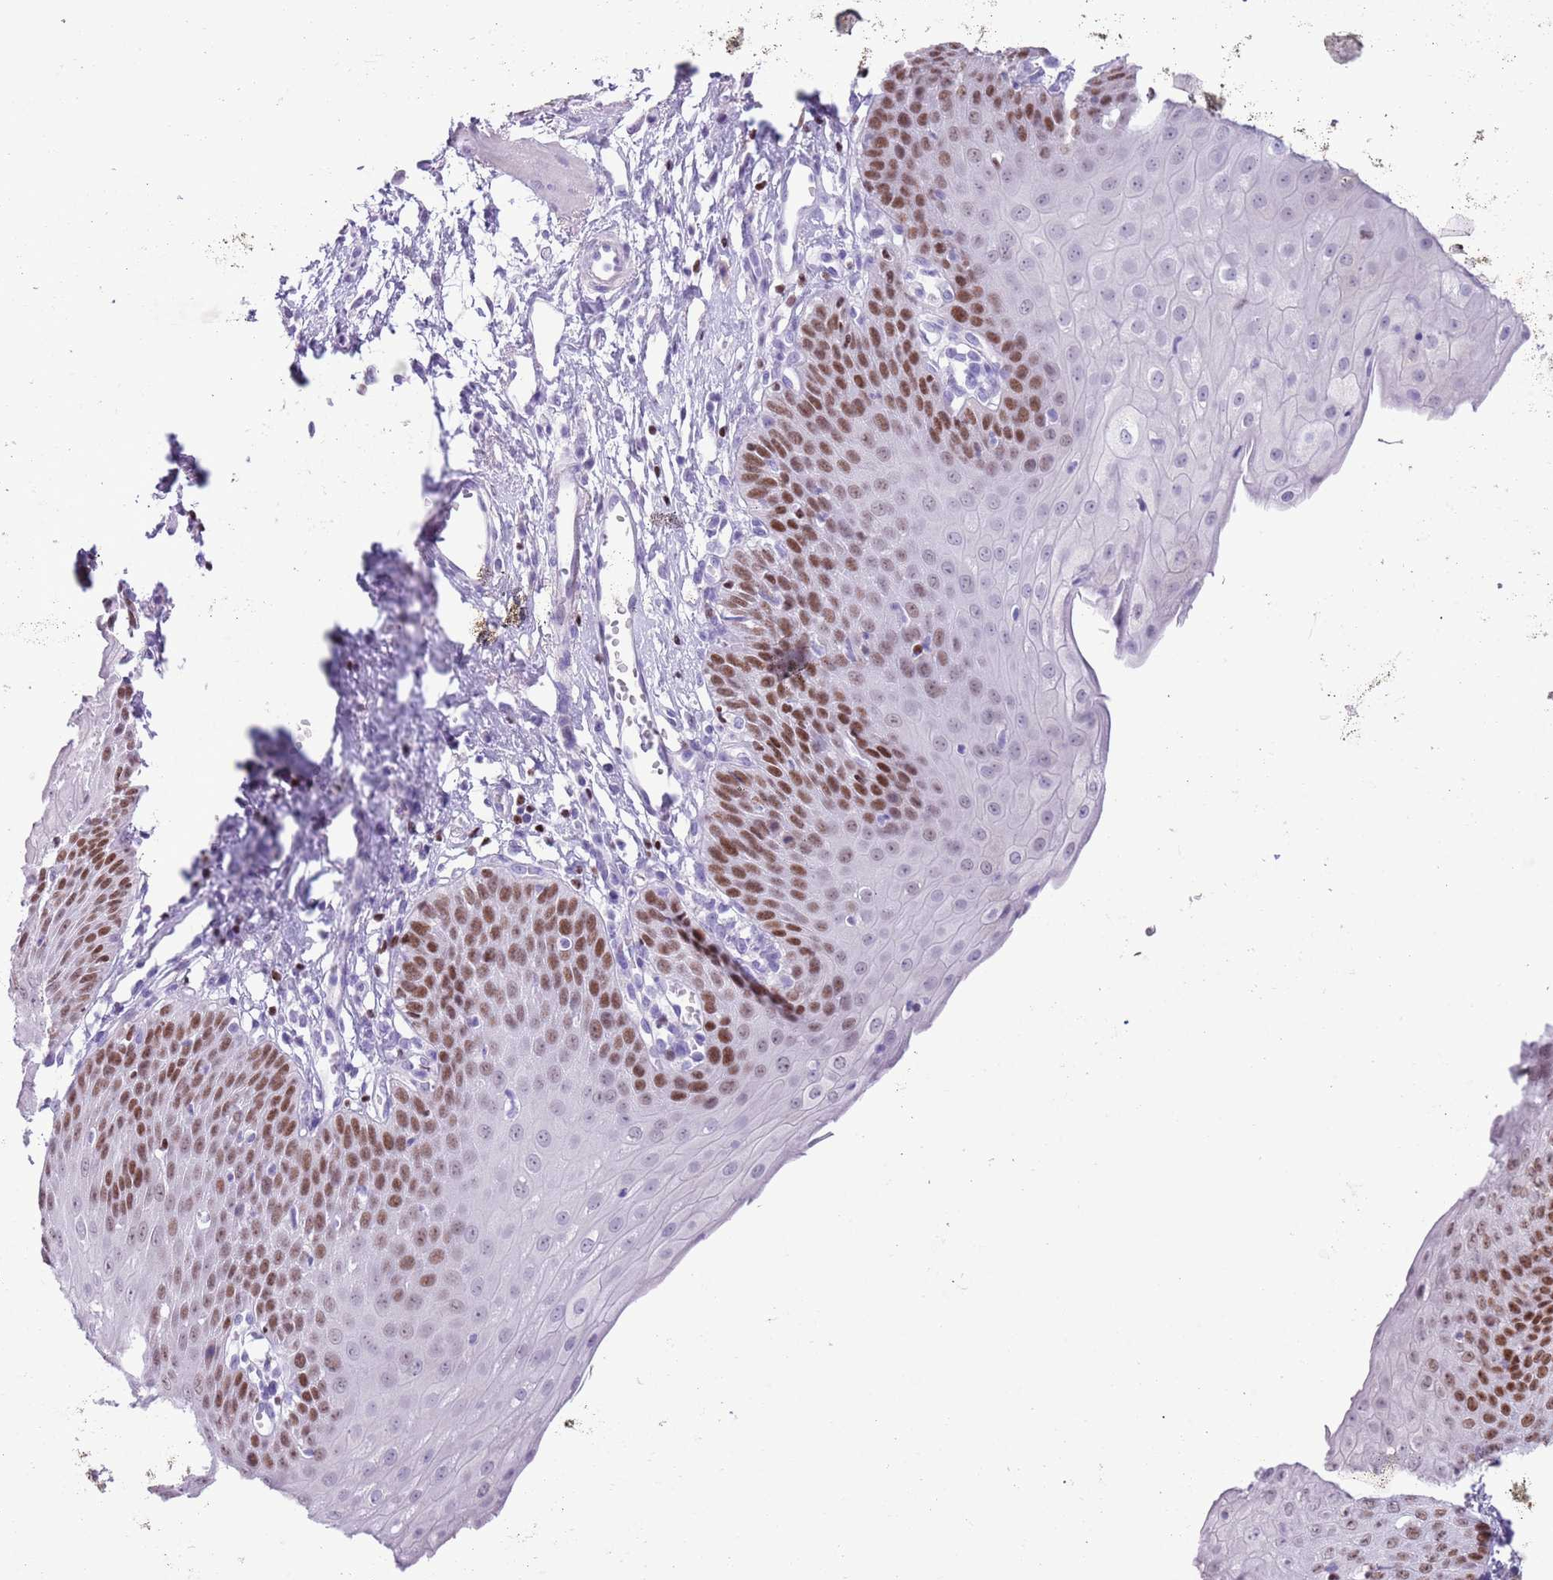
{"staining": {"intensity": "moderate", "quantity": ">75%", "location": "nuclear"}, "tissue": "esophagus", "cell_type": "Squamous epithelial cells", "image_type": "normal", "snomed": [{"axis": "morphology", "description": "Normal tissue, NOS"}, {"axis": "topography", "description": "Esophagus"}], "caption": "The histopathology image displays a brown stain indicating the presence of a protein in the nuclear of squamous epithelial cells in esophagus.", "gene": "BCL11B", "patient": {"sex": "male", "age": 71}}